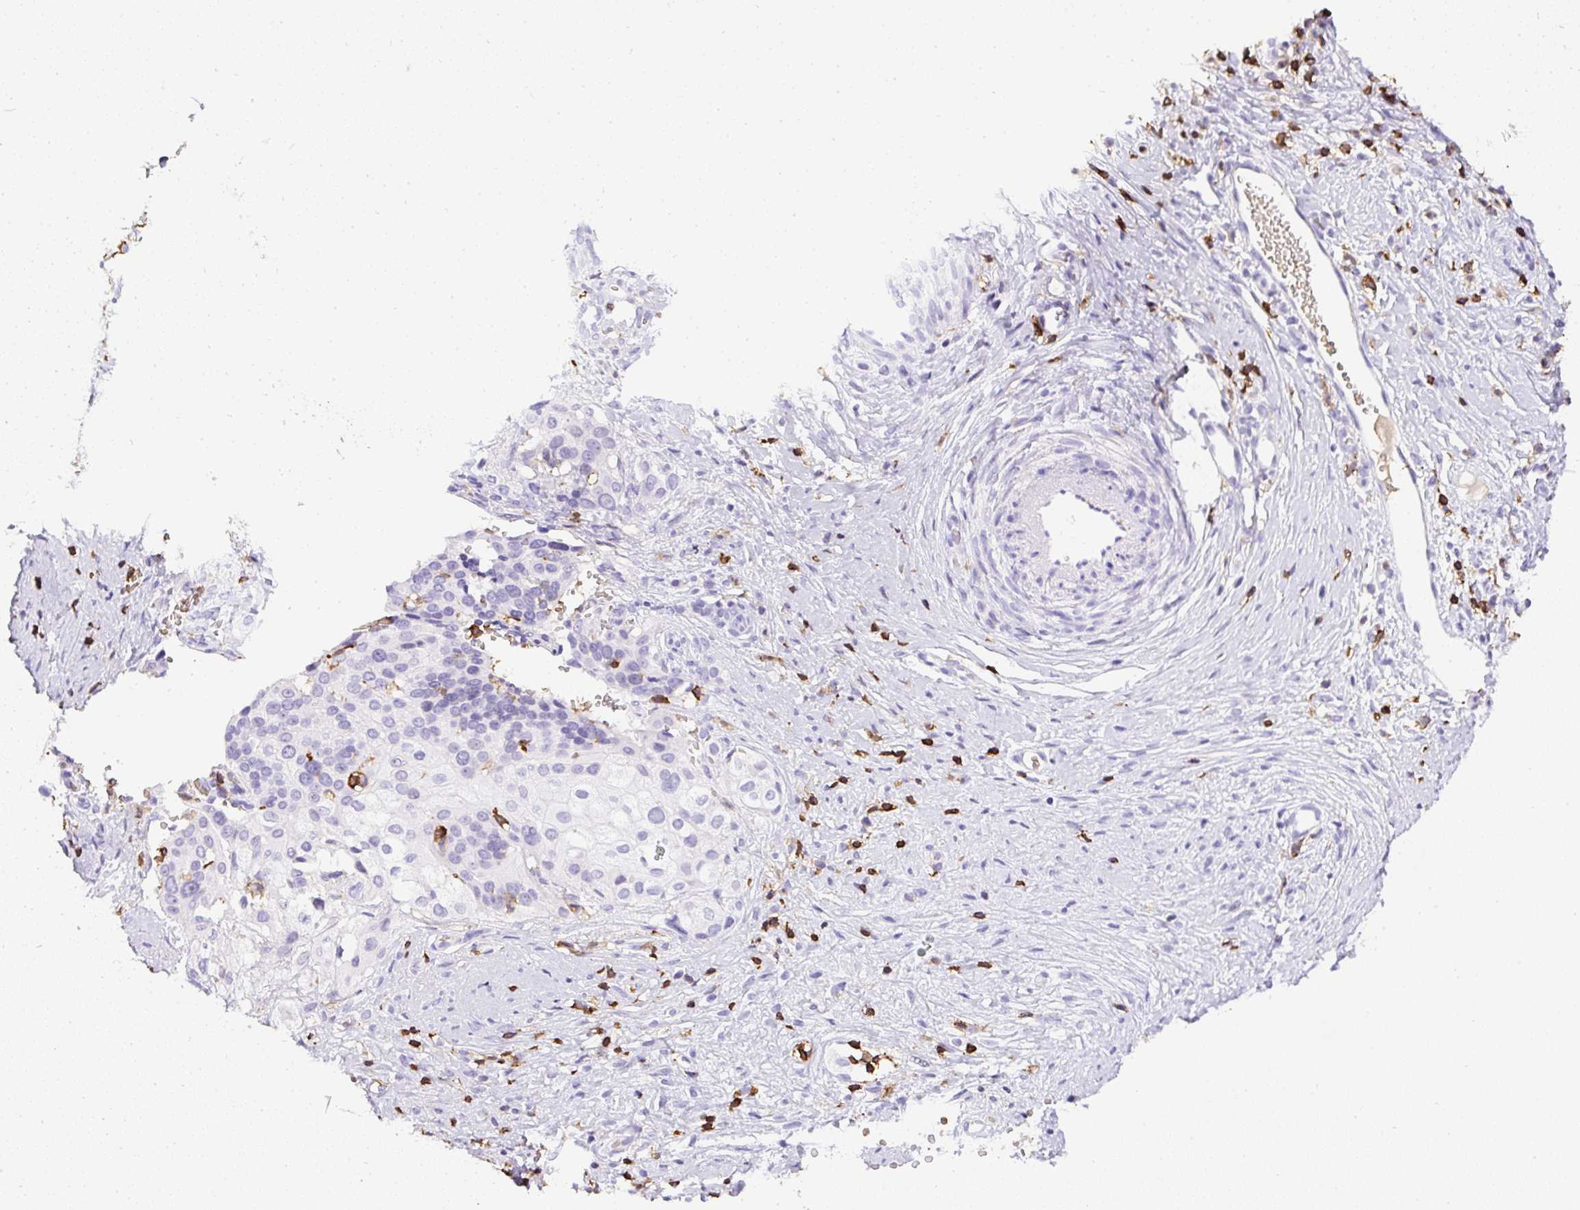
{"staining": {"intensity": "negative", "quantity": "none", "location": "none"}, "tissue": "cervical cancer", "cell_type": "Tumor cells", "image_type": "cancer", "snomed": [{"axis": "morphology", "description": "Squamous cell carcinoma, NOS"}, {"axis": "topography", "description": "Cervix"}], "caption": "Immunohistochemistry (IHC) of human cervical squamous cell carcinoma reveals no positivity in tumor cells.", "gene": "FAM228B", "patient": {"sex": "female", "age": 44}}